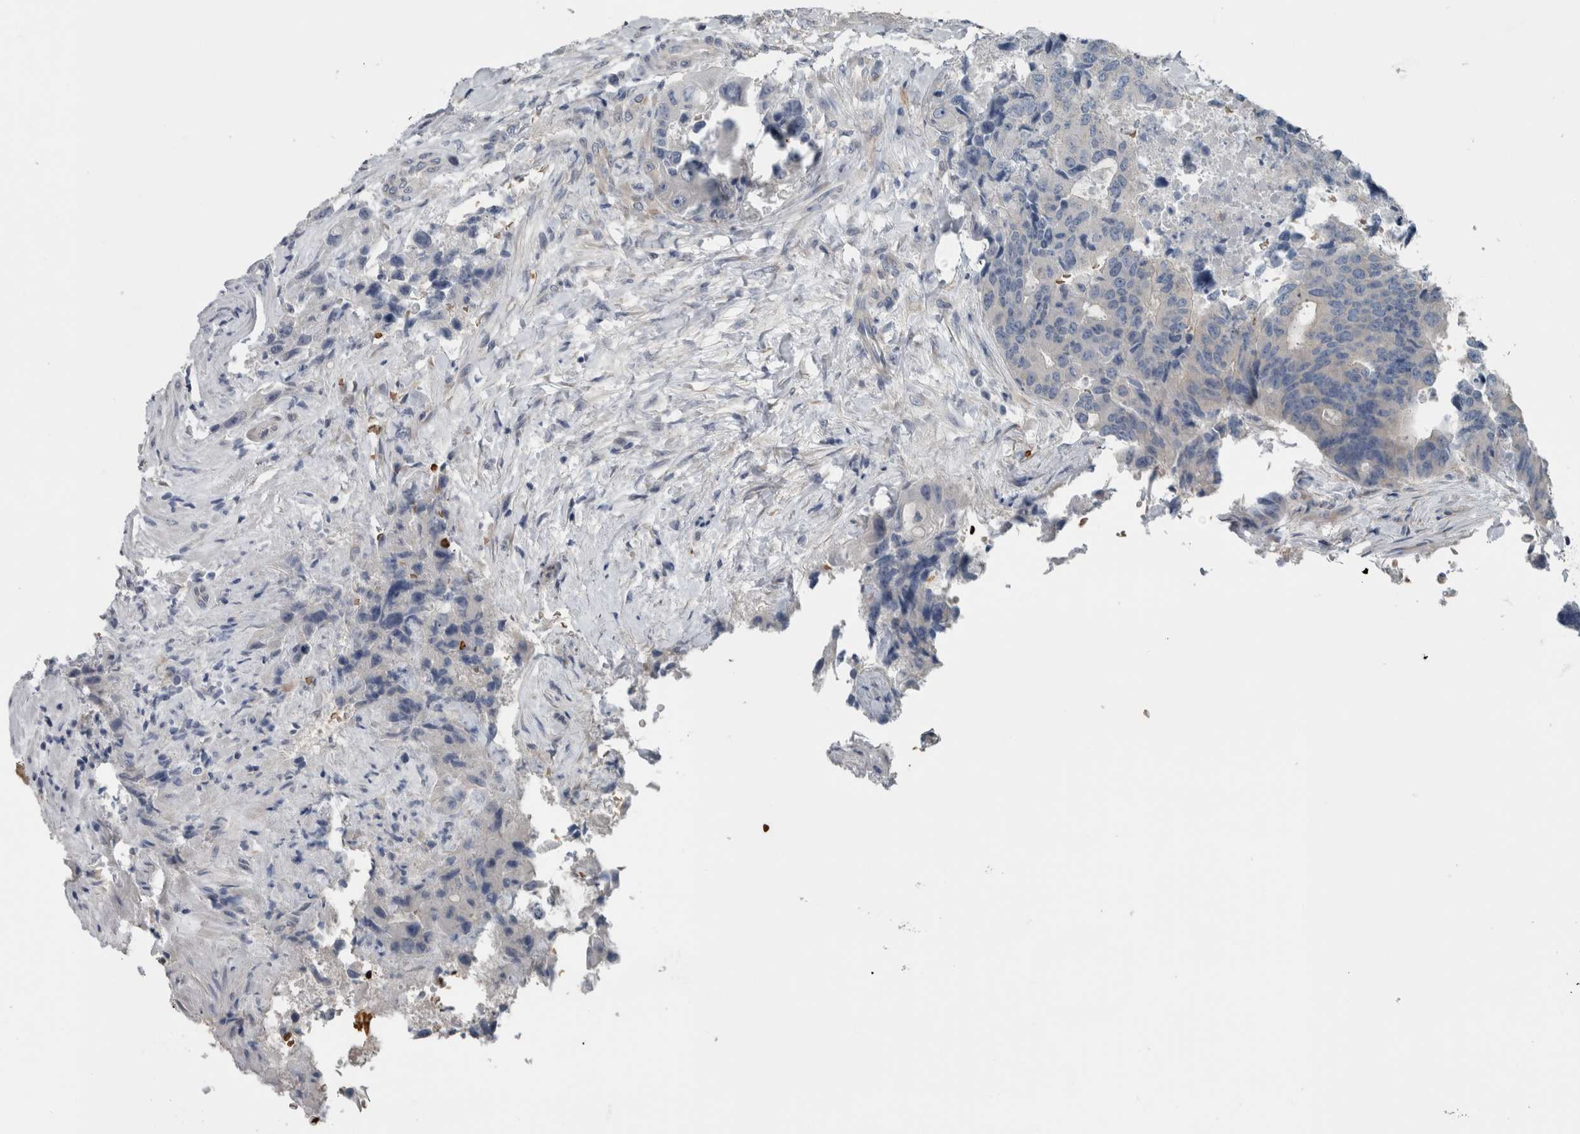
{"staining": {"intensity": "negative", "quantity": "none", "location": "none"}, "tissue": "colorectal cancer", "cell_type": "Tumor cells", "image_type": "cancer", "snomed": [{"axis": "morphology", "description": "Adenocarcinoma, NOS"}, {"axis": "topography", "description": "Colon"}], "caption": "An immunohistochemistry (IHC) micrograph of adenocarcinoma (colorectal) is shown. There is no staining in tumor cells of adenocarcinoma (colorectal). The staining is performed using DAB brown chromogen with nuclei counter-stained in using hematoxylin.", "gene": "SH3GL2", "patient": {"sex": "male", "age": 71}}